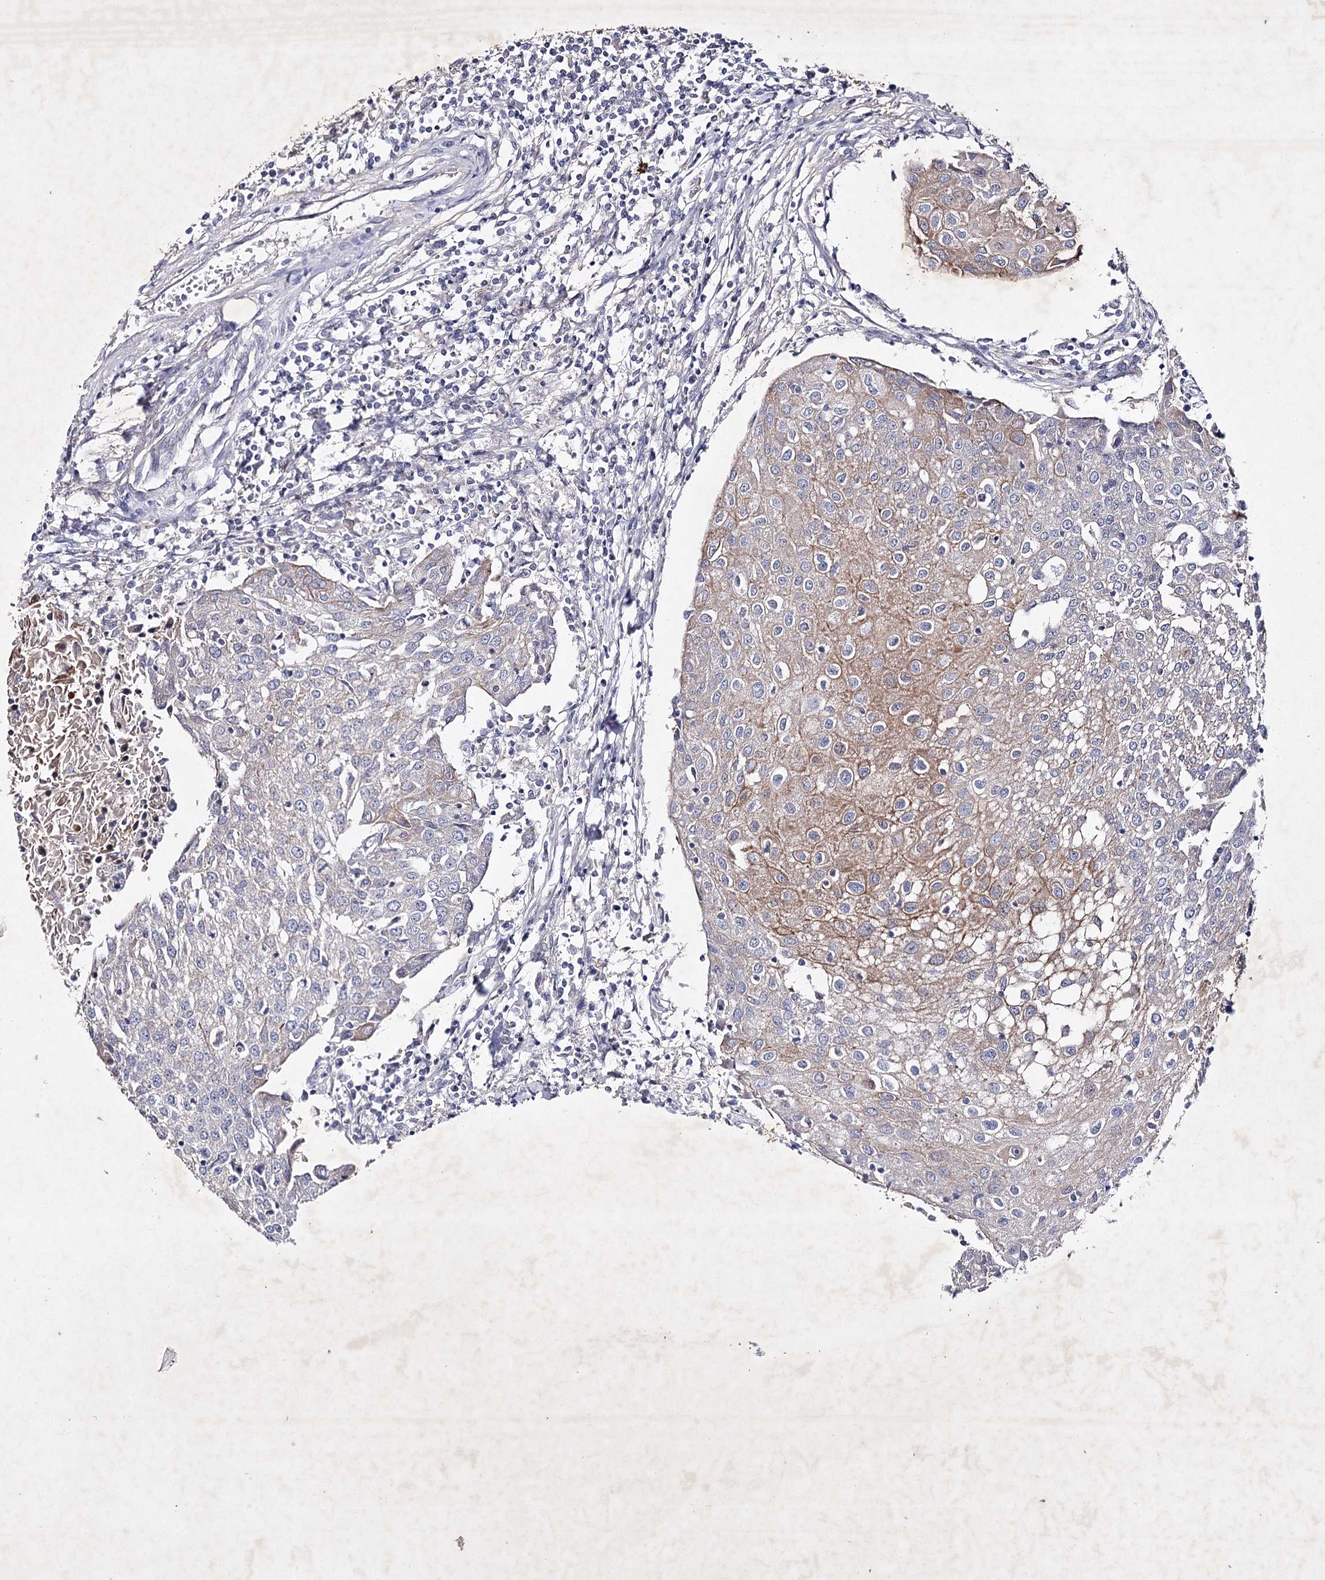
{"staining": {"intensity": "weak", "quantity": "<25%", "location": "cytoplasmic/membranous"}, "tissue": "urothelial cancer", "cell_type": "Tumor cells", "image_type": "cancer", "snomed": [{"axis": "morphology", "description": "Urothelial carcinoma, High grade"}, {"axis": "topography", "description": "Urinary bladder"}], "caption": "The photomicrograph displays no significant expression in tumor cells of urothelial carcinoma (high-grade).", "gene": "COX15", "patient": {"sex": "female", "age": 85}}